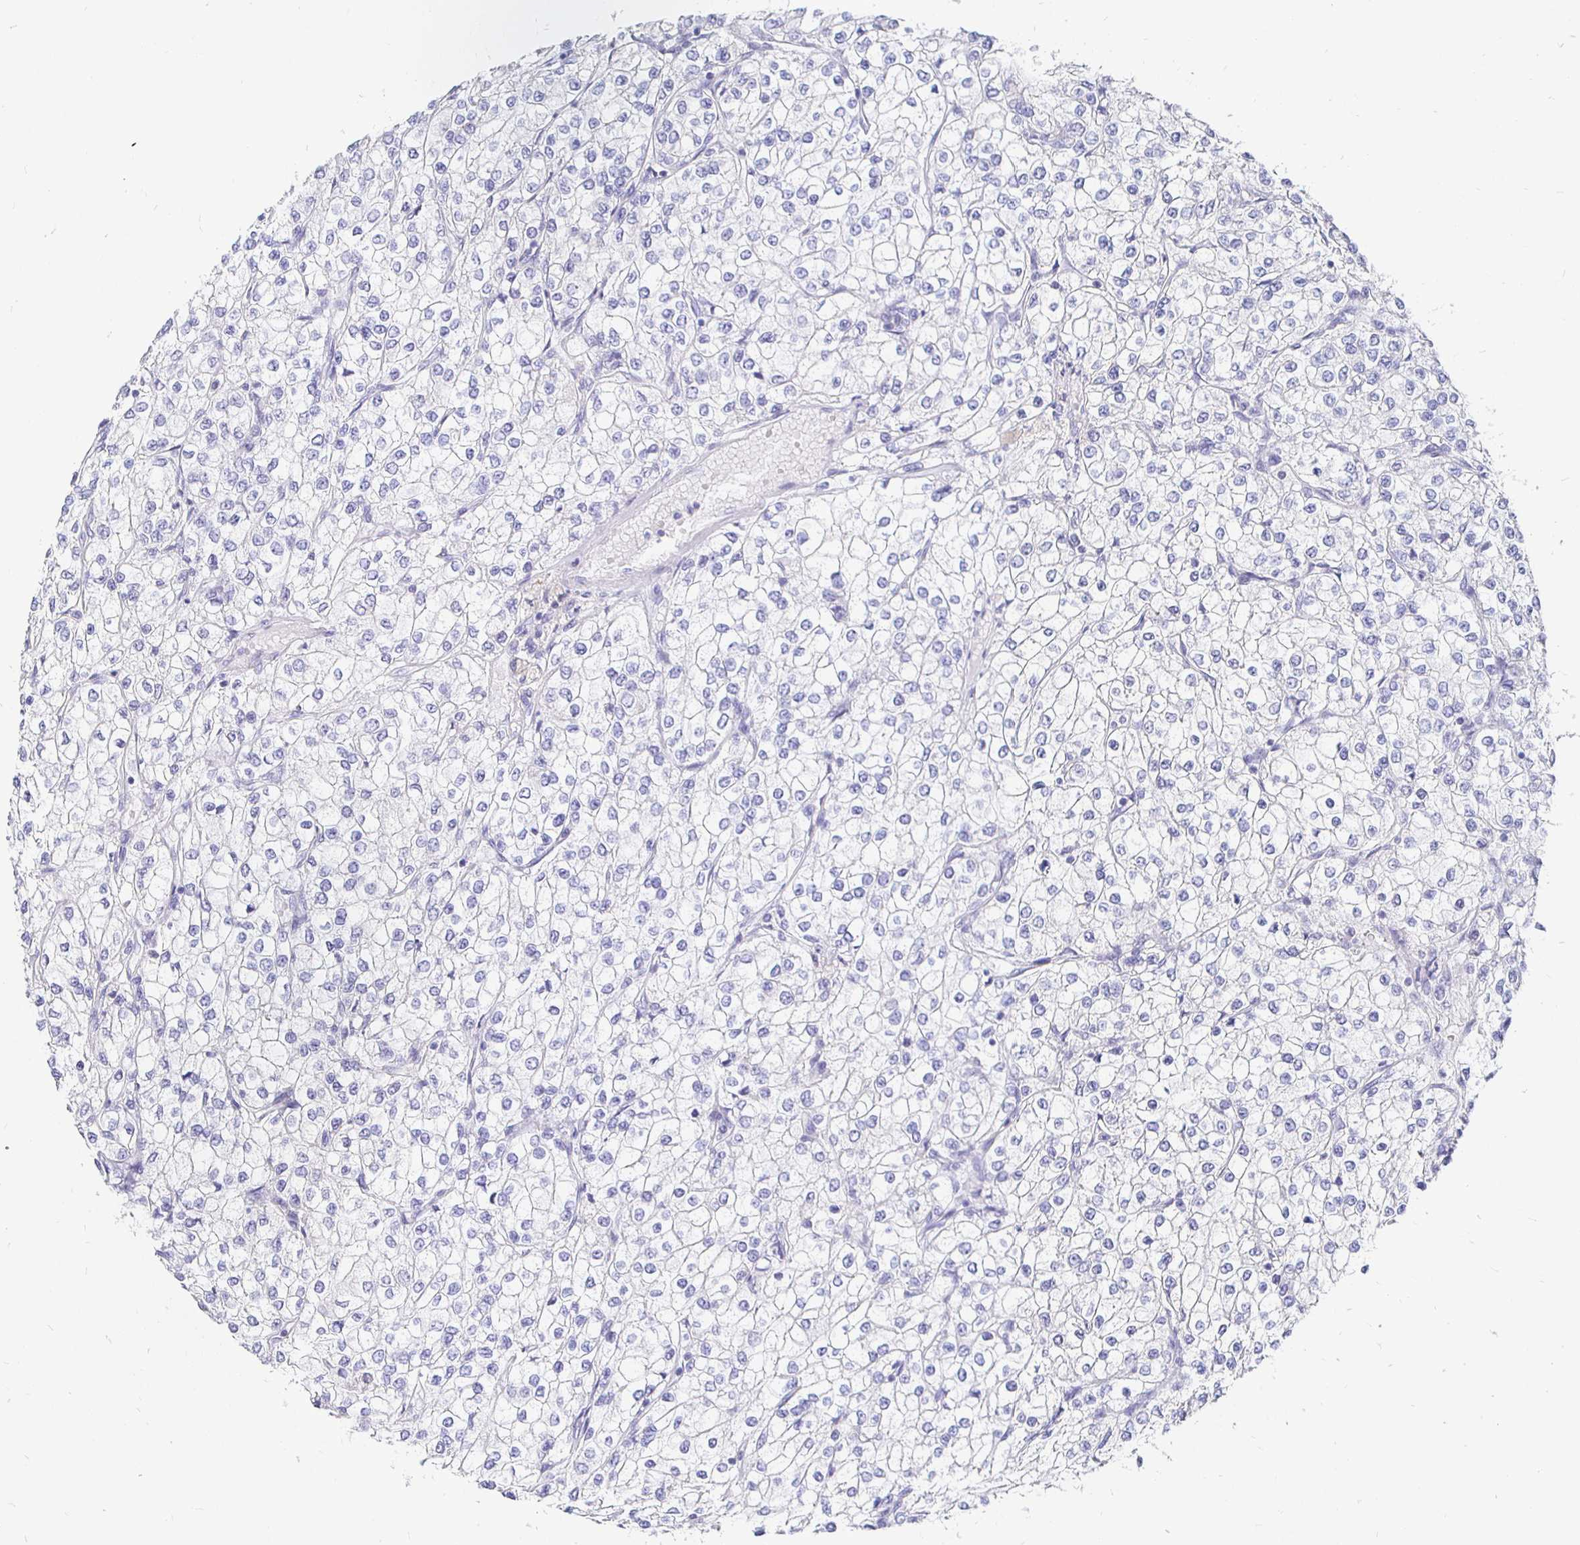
{"staining": {"intensity": "negative", "quantity": "none", "location": "none"}, "tissue": "renal cancer", "cell_type": "Tumor cells", "image_type": "cancer", "snomed": [{"axis": "morphology", "description": "Adenocarcinoma, NOS"}, {"axis": "topography", "description": "Kidney"}], "caption": "An immunohistochemistry photomicrograph of renal adenocarcinoma is shown. There is no staining in tumor cells of renal adenocarcinoma.", "gene": "CR2", "patient": {"sex": "male", "age": 80}}